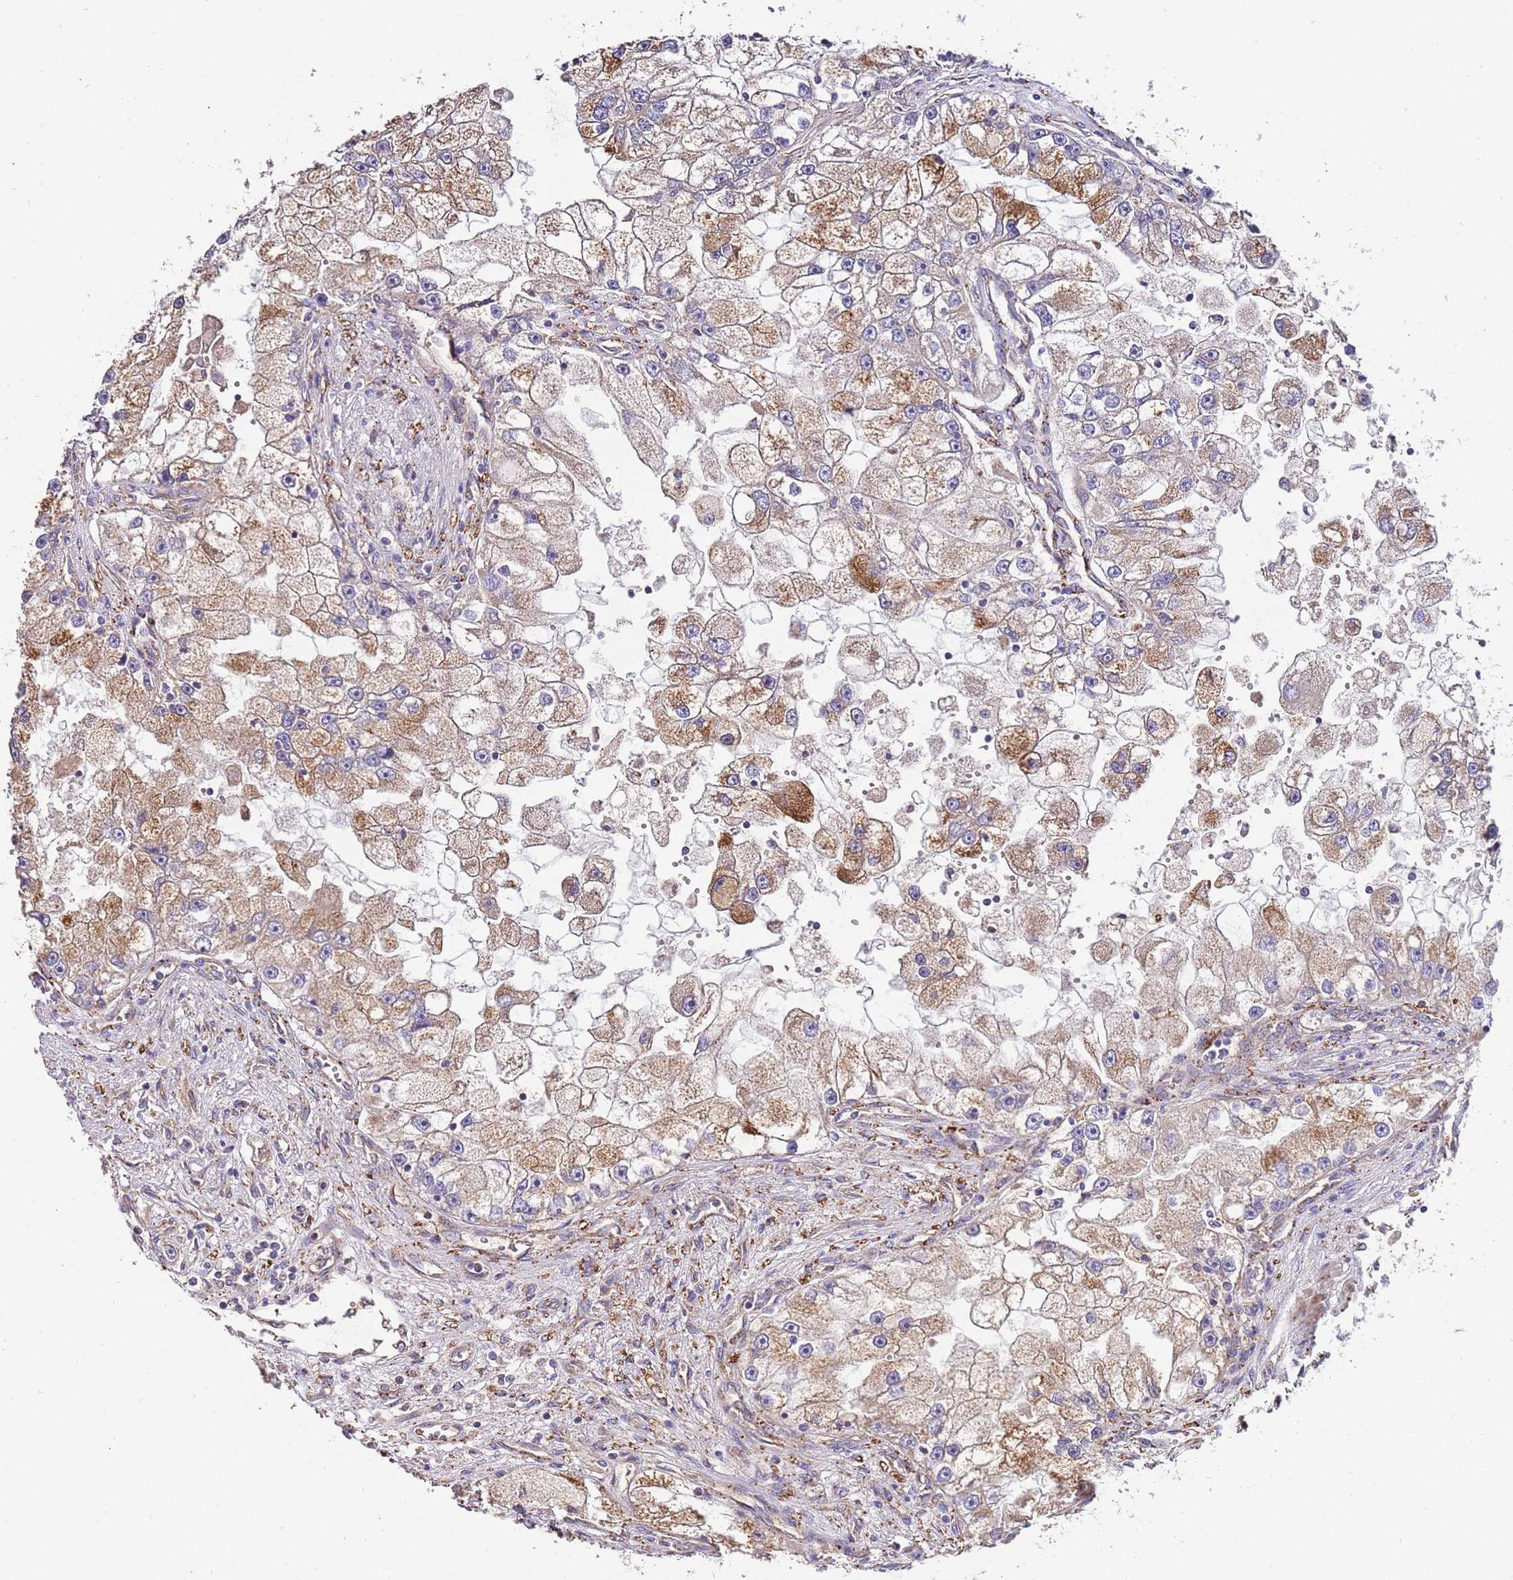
{"staining": {"intensity": "moderate", "quantity": "<25%", "location": "cytoplasmic/membranous"}, "tissue": "renal cancer", "cell_type": "Tumor cells", "image_type": "cancer", "snomed": [{"axis": "morphology", "description": "Adenocarcinoma, NOS"}, {"axis": "topography", "description": "Kidney"}], "caption": "DAB (3,3'-diaminobenzidine) immunohistochemical staining of human renal cancer (adenocarcinoma) exhibits moderate cytoplasmic/membranous protein positivity in about <25% of tumor cells.", "gene": "DOCK6", "patient": {"sex": "male", "age": 63}}